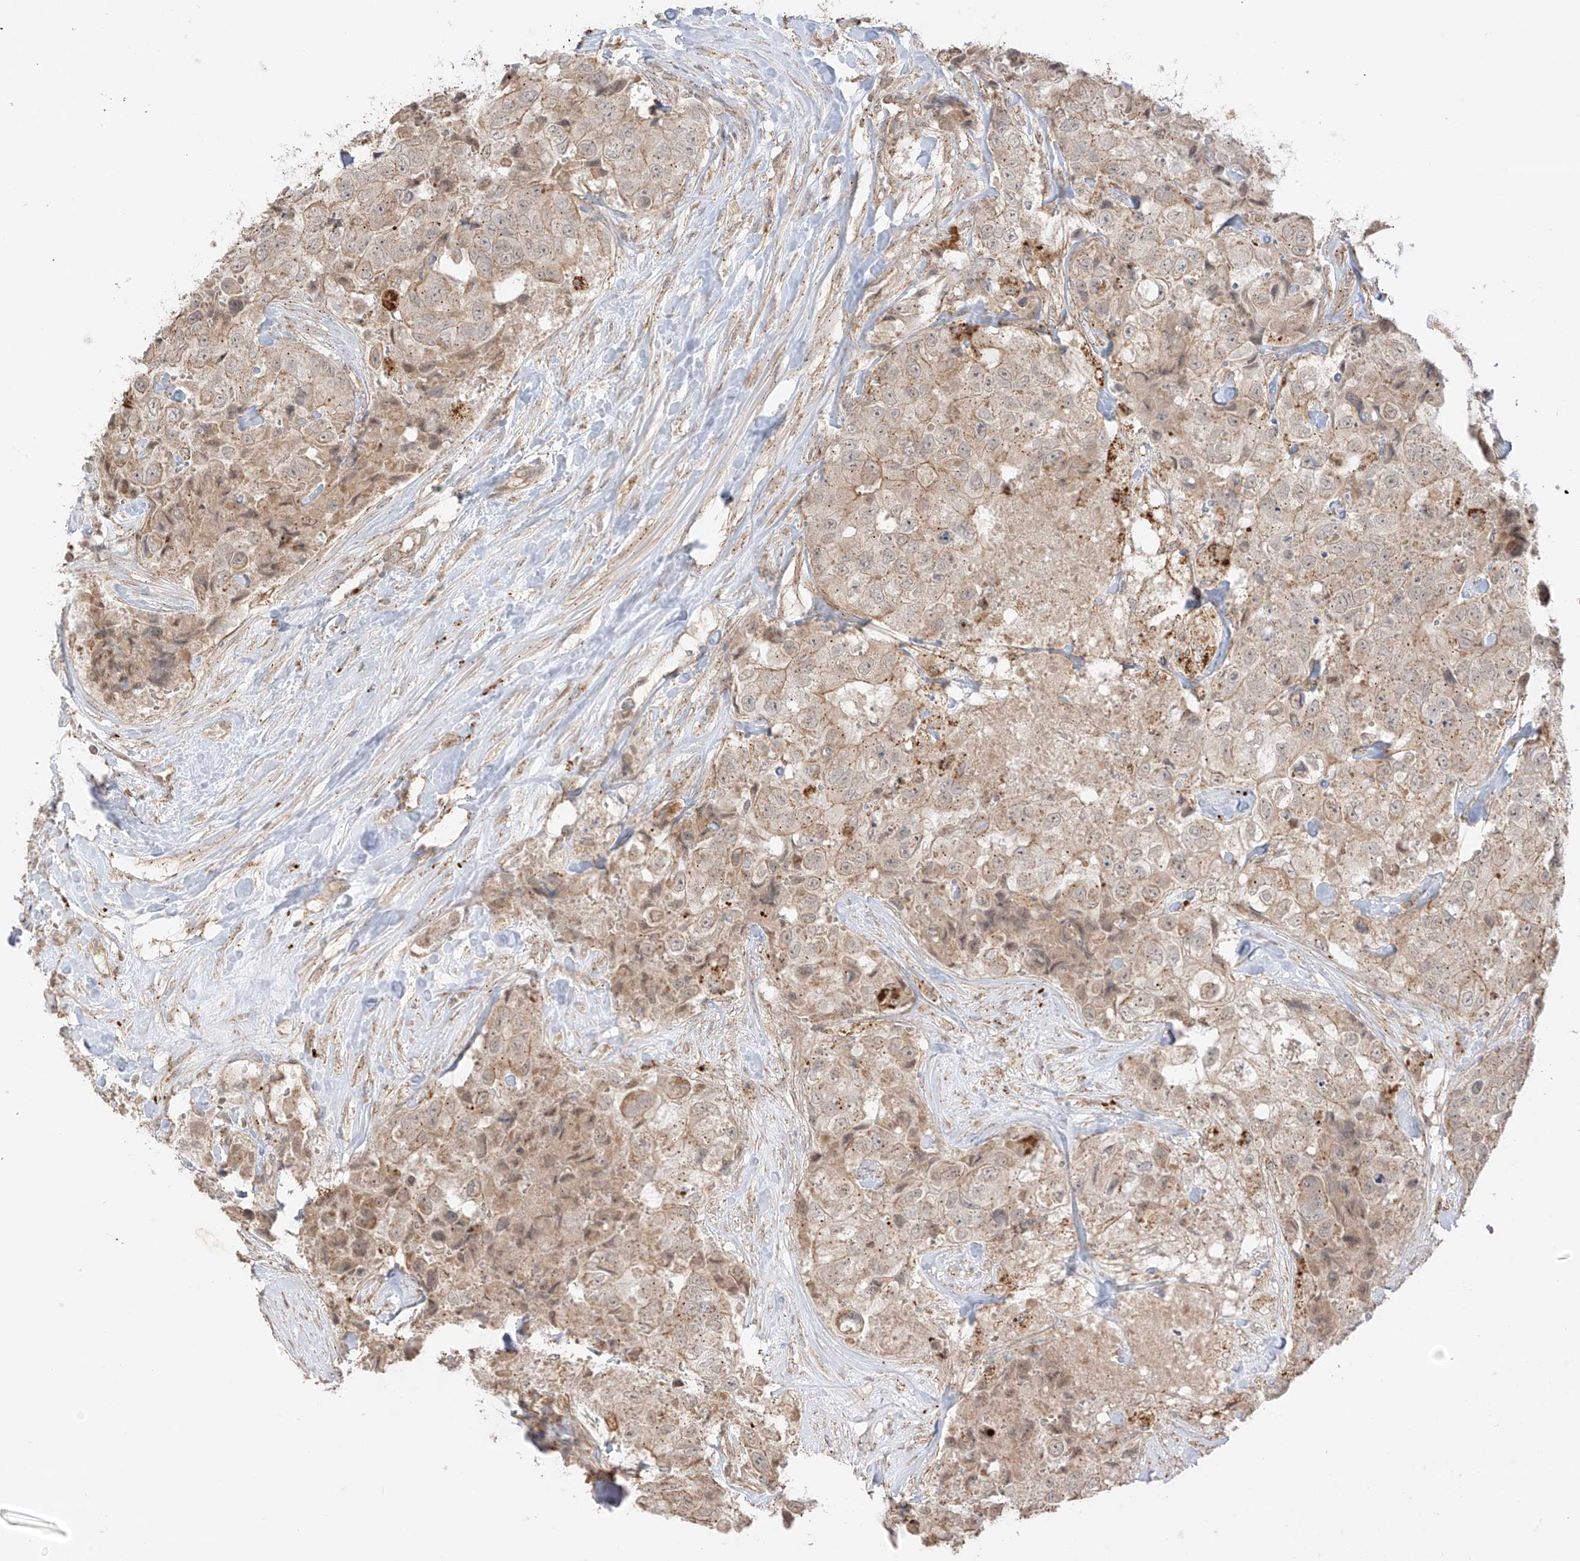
{"staining": {"intensity": "moderate", "quantity": "25%-75%", "location": "cytoplasmic/membranous"}, "tissue": "breast cancer", "cell_type": "Tumor cells", "image_type": "cancer", "snomed": [{"axis": "morphology", "description": "Duct carcinoma"}, {"axis": "topography", "description": "Breast"}], "caption": "Protein expression analysis of breast cancer reveals moderate cytoplasmic/membranous expression in about 25%-75% of tumor cells. Using DAB (3,3'-diaminobenzidine) (brown) and hematoxylin (blue) stains, captured at high magnification using brightfield microscopy.", "gene": "N4BP3", "patient": {"sex": "female", "age": 62}}